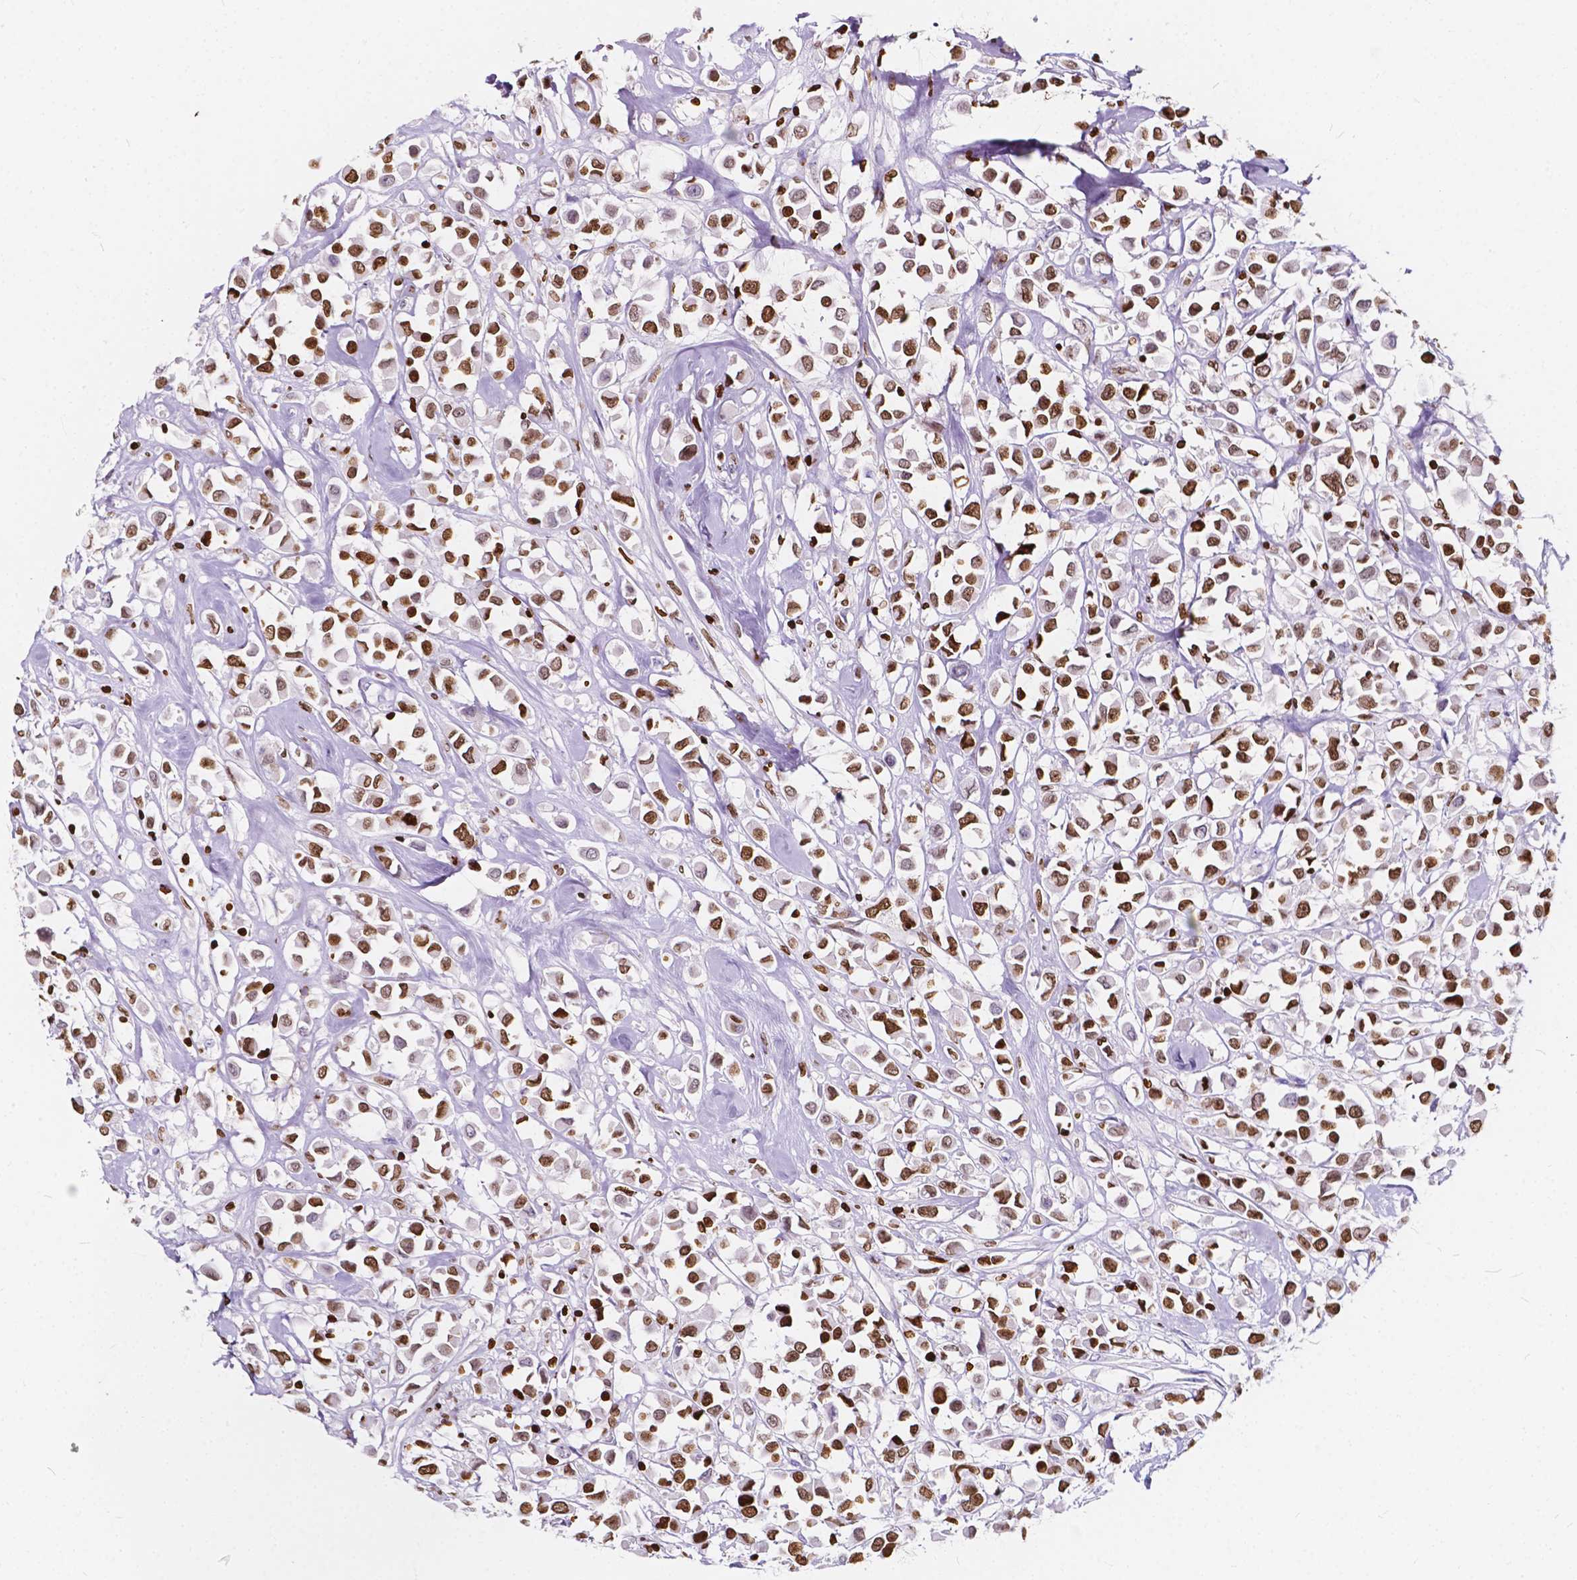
{"staining": {"intensity": "strong", "quantity": ">75%", "location": "nuclear"}, "tissue": "breast cancer", "cell_type": "Tumor cells", "image_type": "cancer", "snomed": [{"axis": "morphology", "description": "Duct carcinoma"}, {"axis": "topography", "description": "Breast"}], "caption": "Human breast cancer (invasive ductal carcinoma) stained with a brown dye demonstrates strong nuclear positive positivity in about >75% of tumor cells.", "gene": "CBY3", "patient": {"sex": "female", "age": 61}}